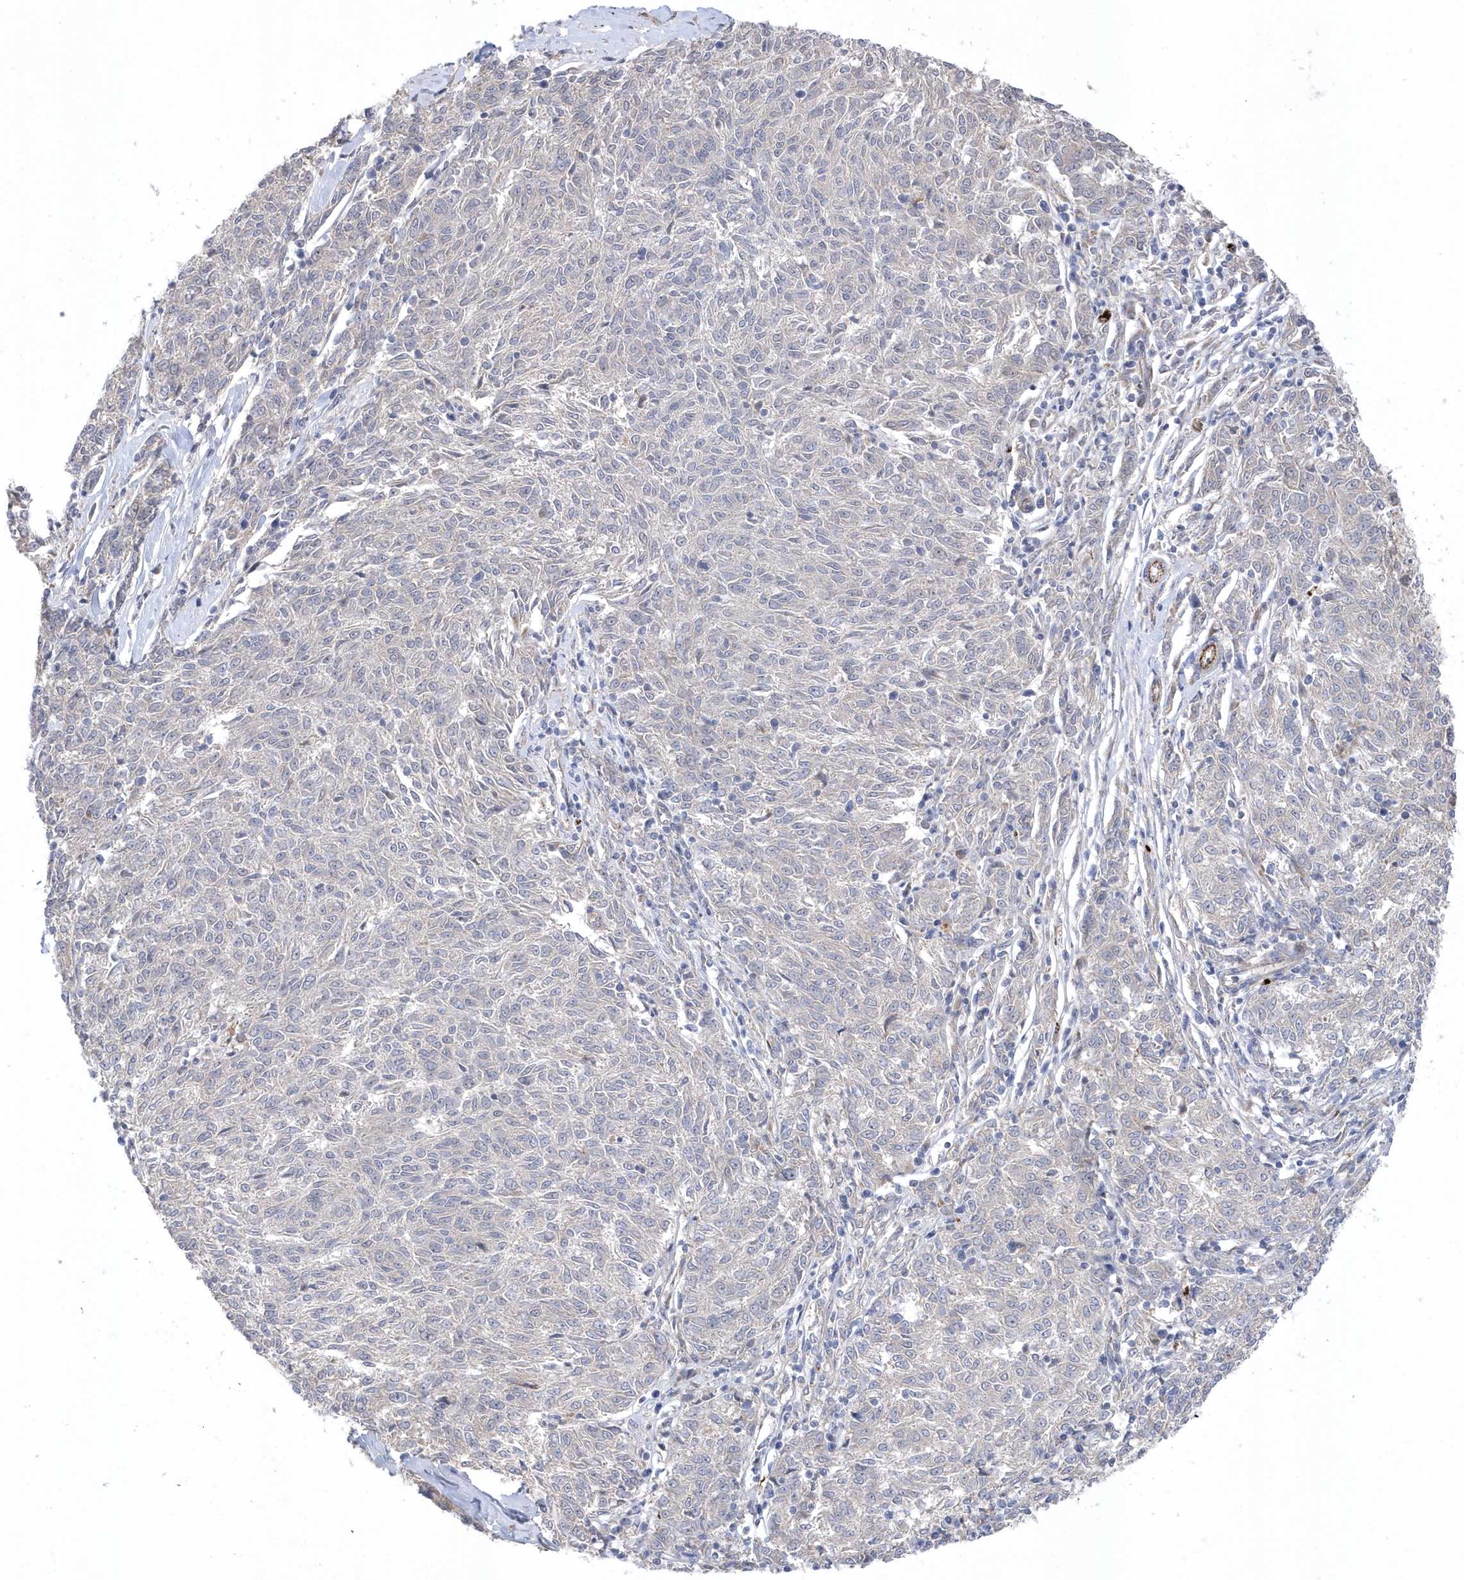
{"staining": {"intensity": "negative", "quantity": "none", "location": "none"}, "tissue": "melanoma", "cell_type": "Tumor cells", "image_type": "cancer", "snomed": [{"axis": "morphology", "description": "Malignant melanoma, NOS"}, {"axis": "topography", "description": "Skin"}], "caption": "This photomicrograph is of malignant melanoma stained with IHC to label a protein in brown with the nuclei are counter-stained blue. There is no staining in tumor cells.", "gene": "ANAPC1", "patient": {"sex": "female", "age": 72}}